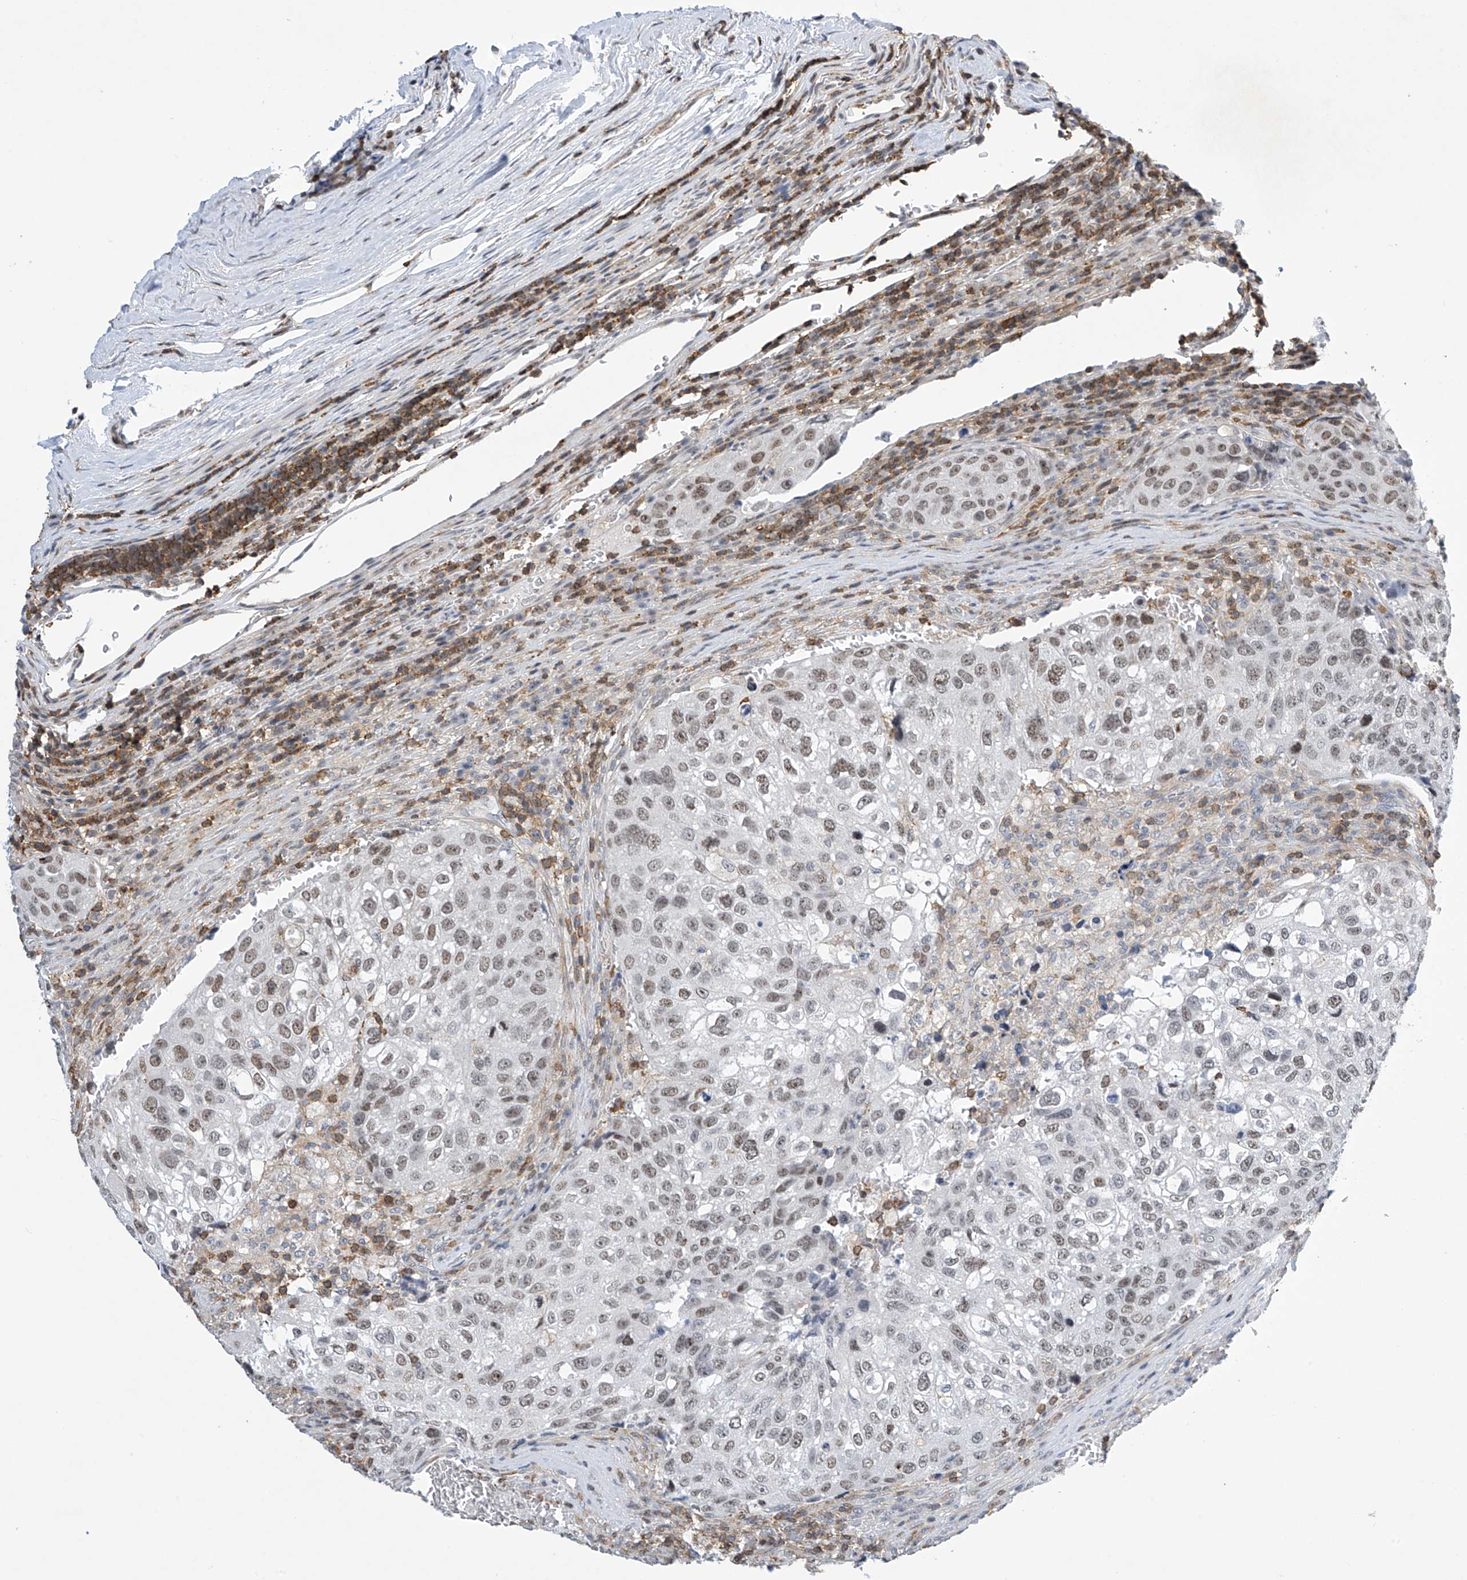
{"staining": {"intensity": "weak", "quantity": "25%-75%", "location": "nuclear"}, "tissue": "urothelial cancer", "cell_type": "Tumor cells", "image_type": "cancer", "snomed": [{"axis": "morphology", "description": "Urothelial carcinoma, High grade"}, {"axis": "topography", "description": "Lymph node"}, {"axis": "topography", "description": "Urinary bladder"}], "caption": "High-power microscopy captured an immunohistochemistry (IHC) histopathology image of high-grade urothelial carcinoma, revealing weak nuclear positivity in approximately 25%-75% of tumor cells. (DAB (3,3'-diaminobenzidine) IHC with brightfield microscopy, high magnification).", "gene": "MSL3", "patient": {"sex": "male", "age": 51}}